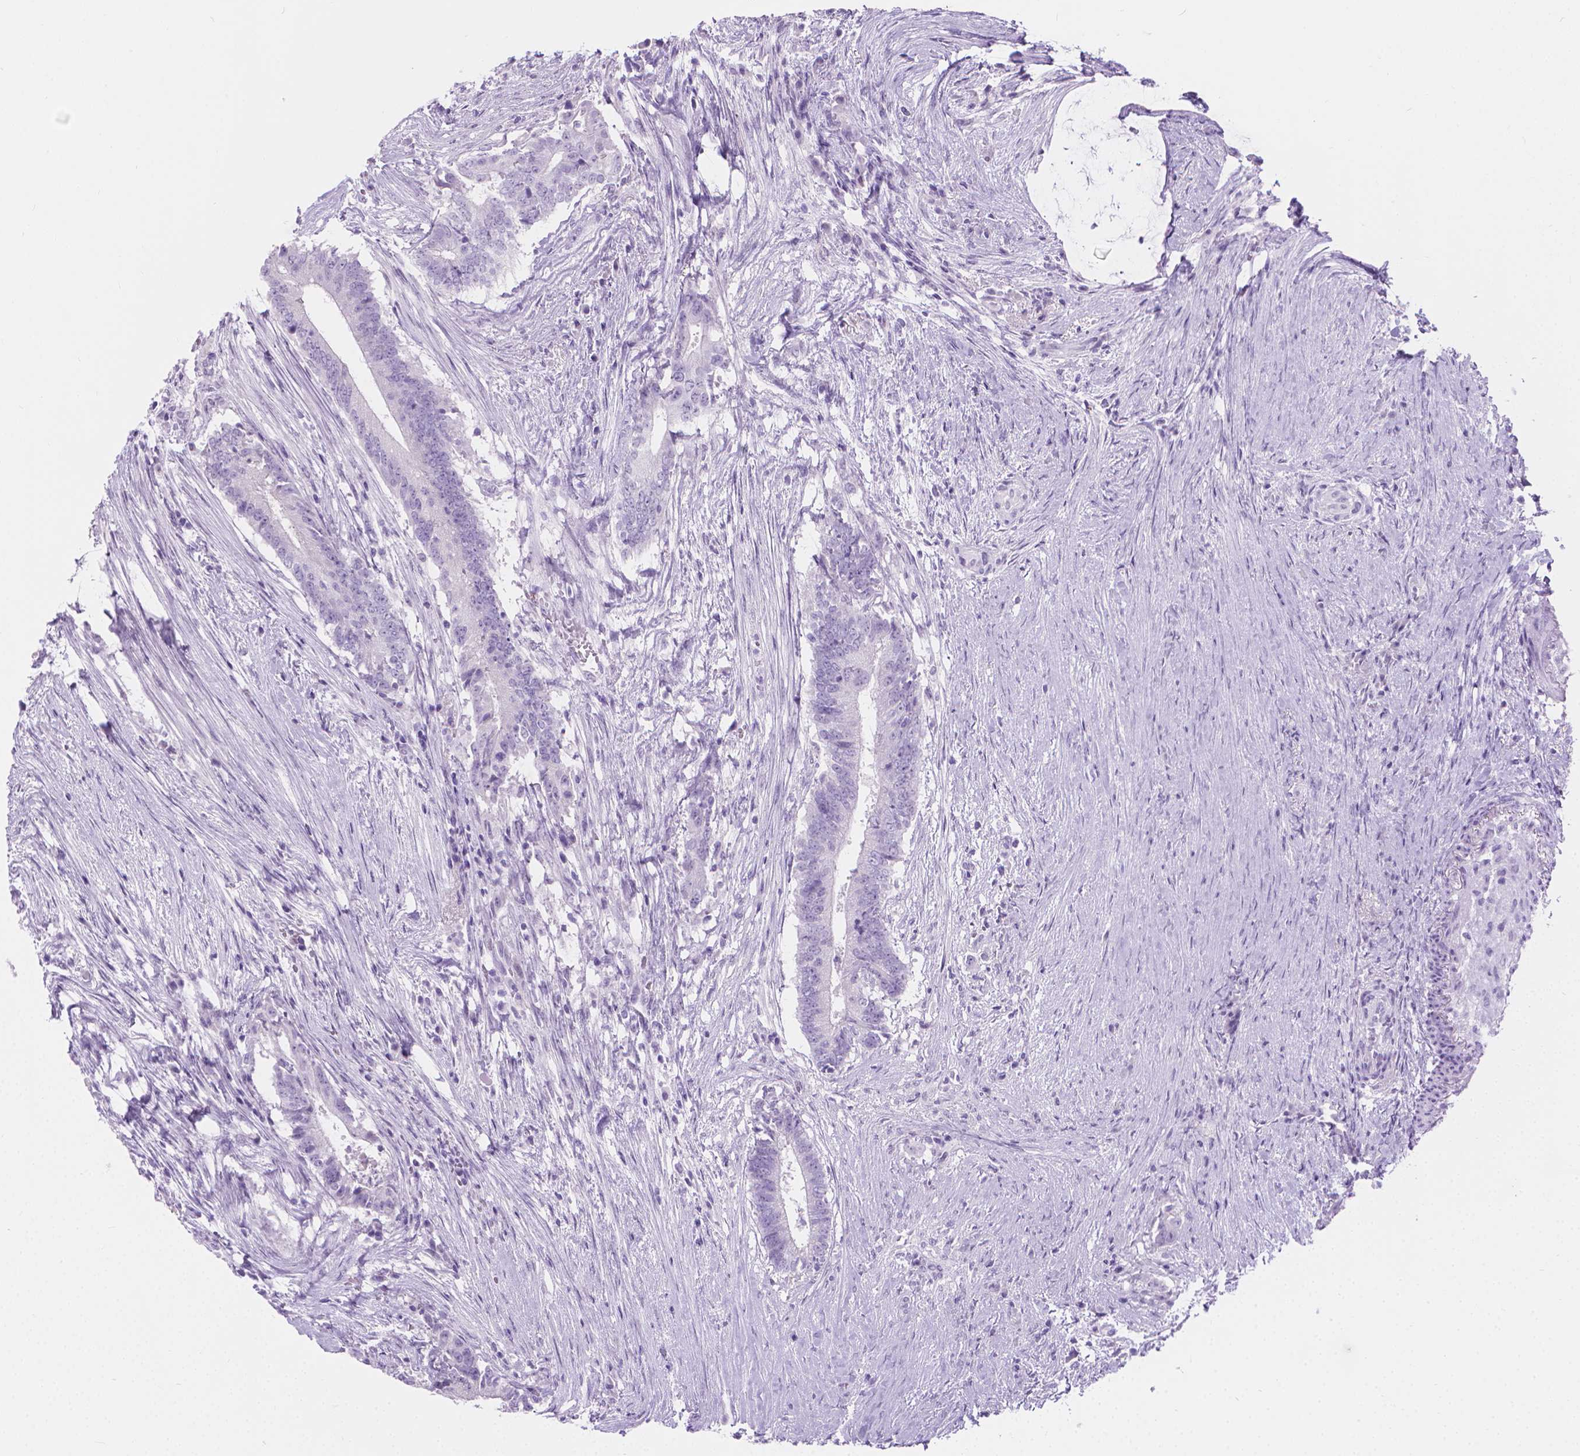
{"staining": {"intensity": "negative", "quantity": "none", "location": "none"}, "tissue": "colorectal cancer", "cell_type": "Tumor cells", "image_type": "cancer", "snomed": [{"axis": "morphology", "description": "Adenocarcinoma, NOS"}, {"axis": "topography", "description": "Colon"}], "caption": "Protein analysis of adenocarcinoma (colorectal) reveals no significant staining in tumor cells.", "gene": "CFAP52", "patient": {"sex": "female", "age": 43}}